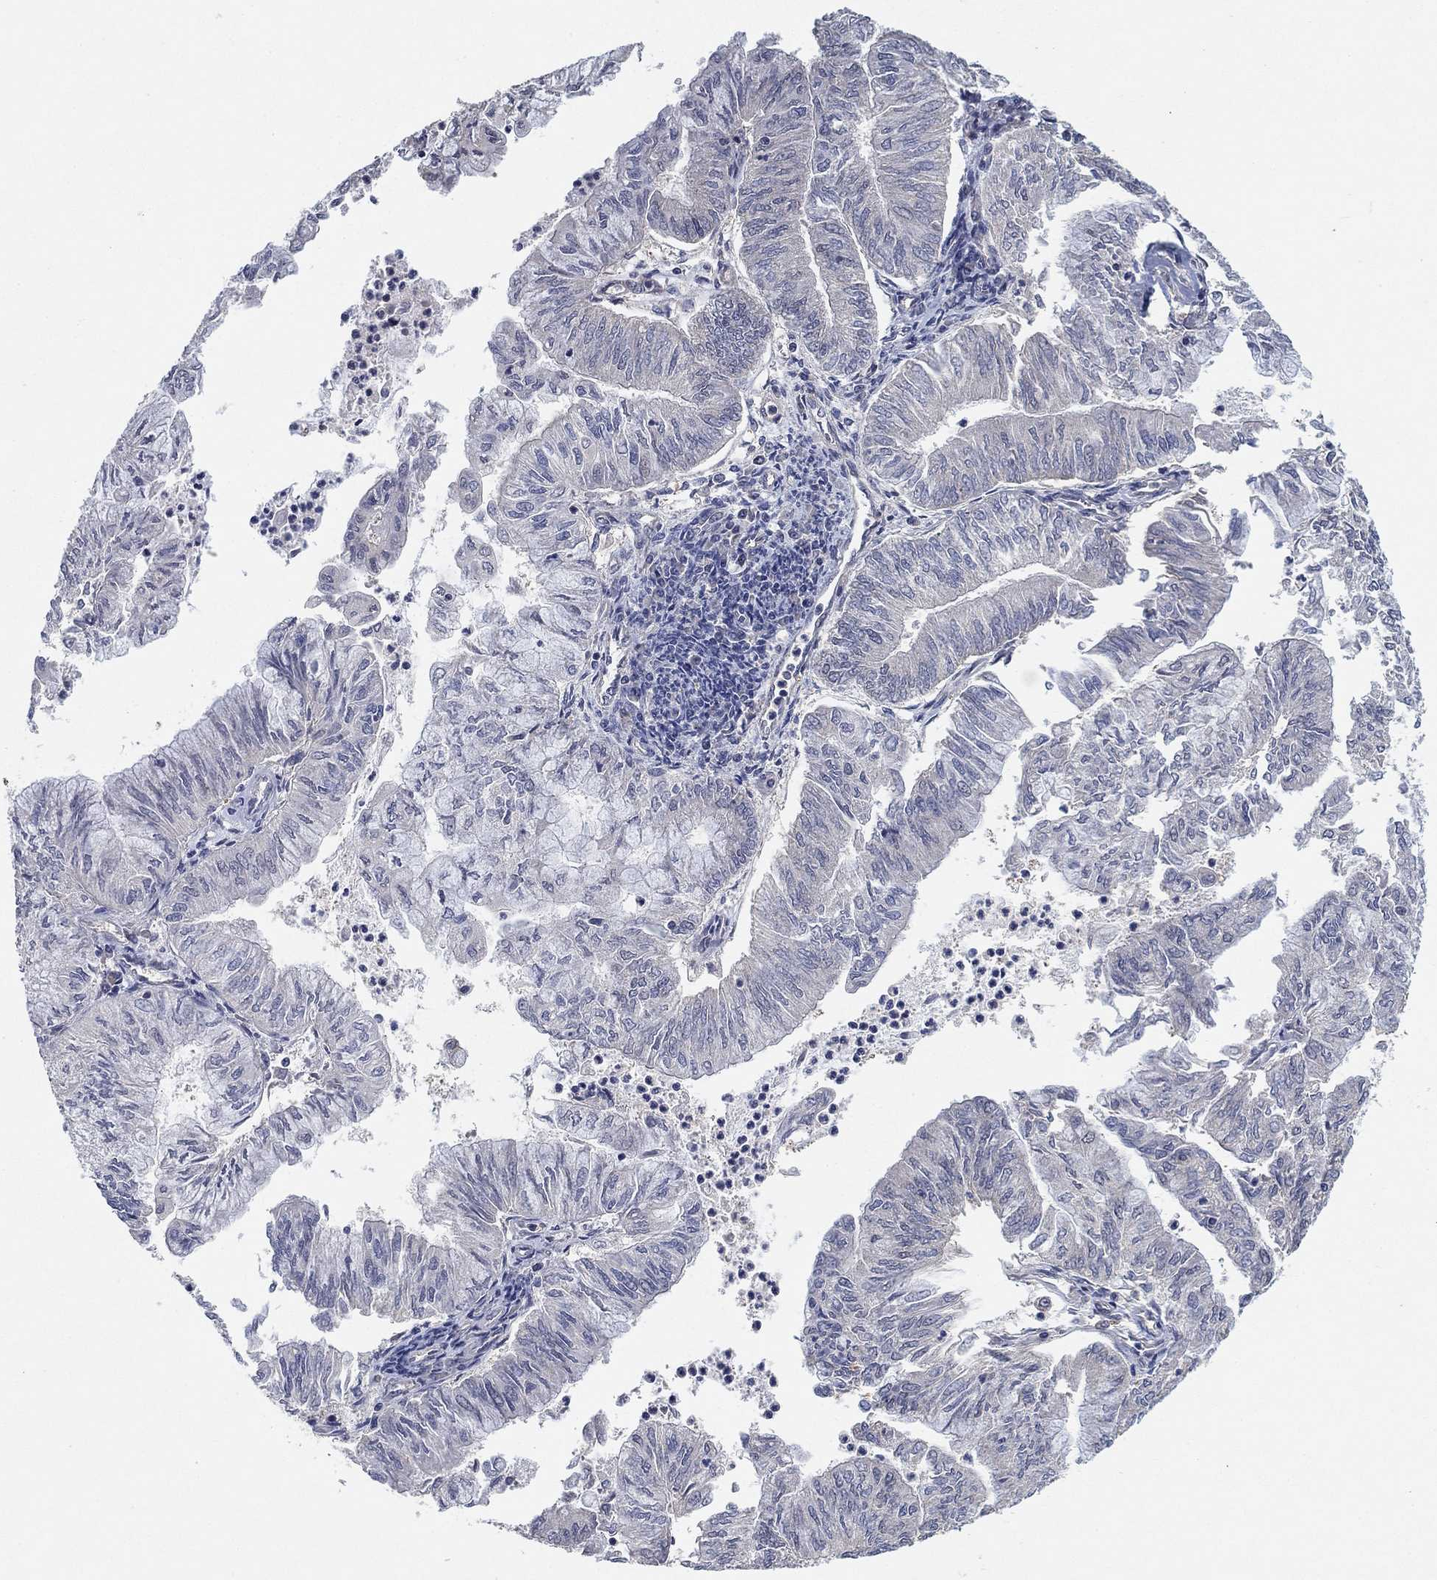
{"staining": {"intensity": "negative", "quantity": "none", "location": "none"}, "tissue": "endometrial cancer", "cell_type": "Tumor cells", "image_type": "cancer", "snomed": [{"axis": "morphology", "description": "Adenocarcinoma, NOS"}, {"axis": "topography", "description": "Endometrium"}], "caption": "Immunohistochemistry (IHC) of human adenocarcinoma (endometrial) shows no expression in tumor cells.", "gene": "CCDC43", "patient": {"sex": "female", "age": 59}}